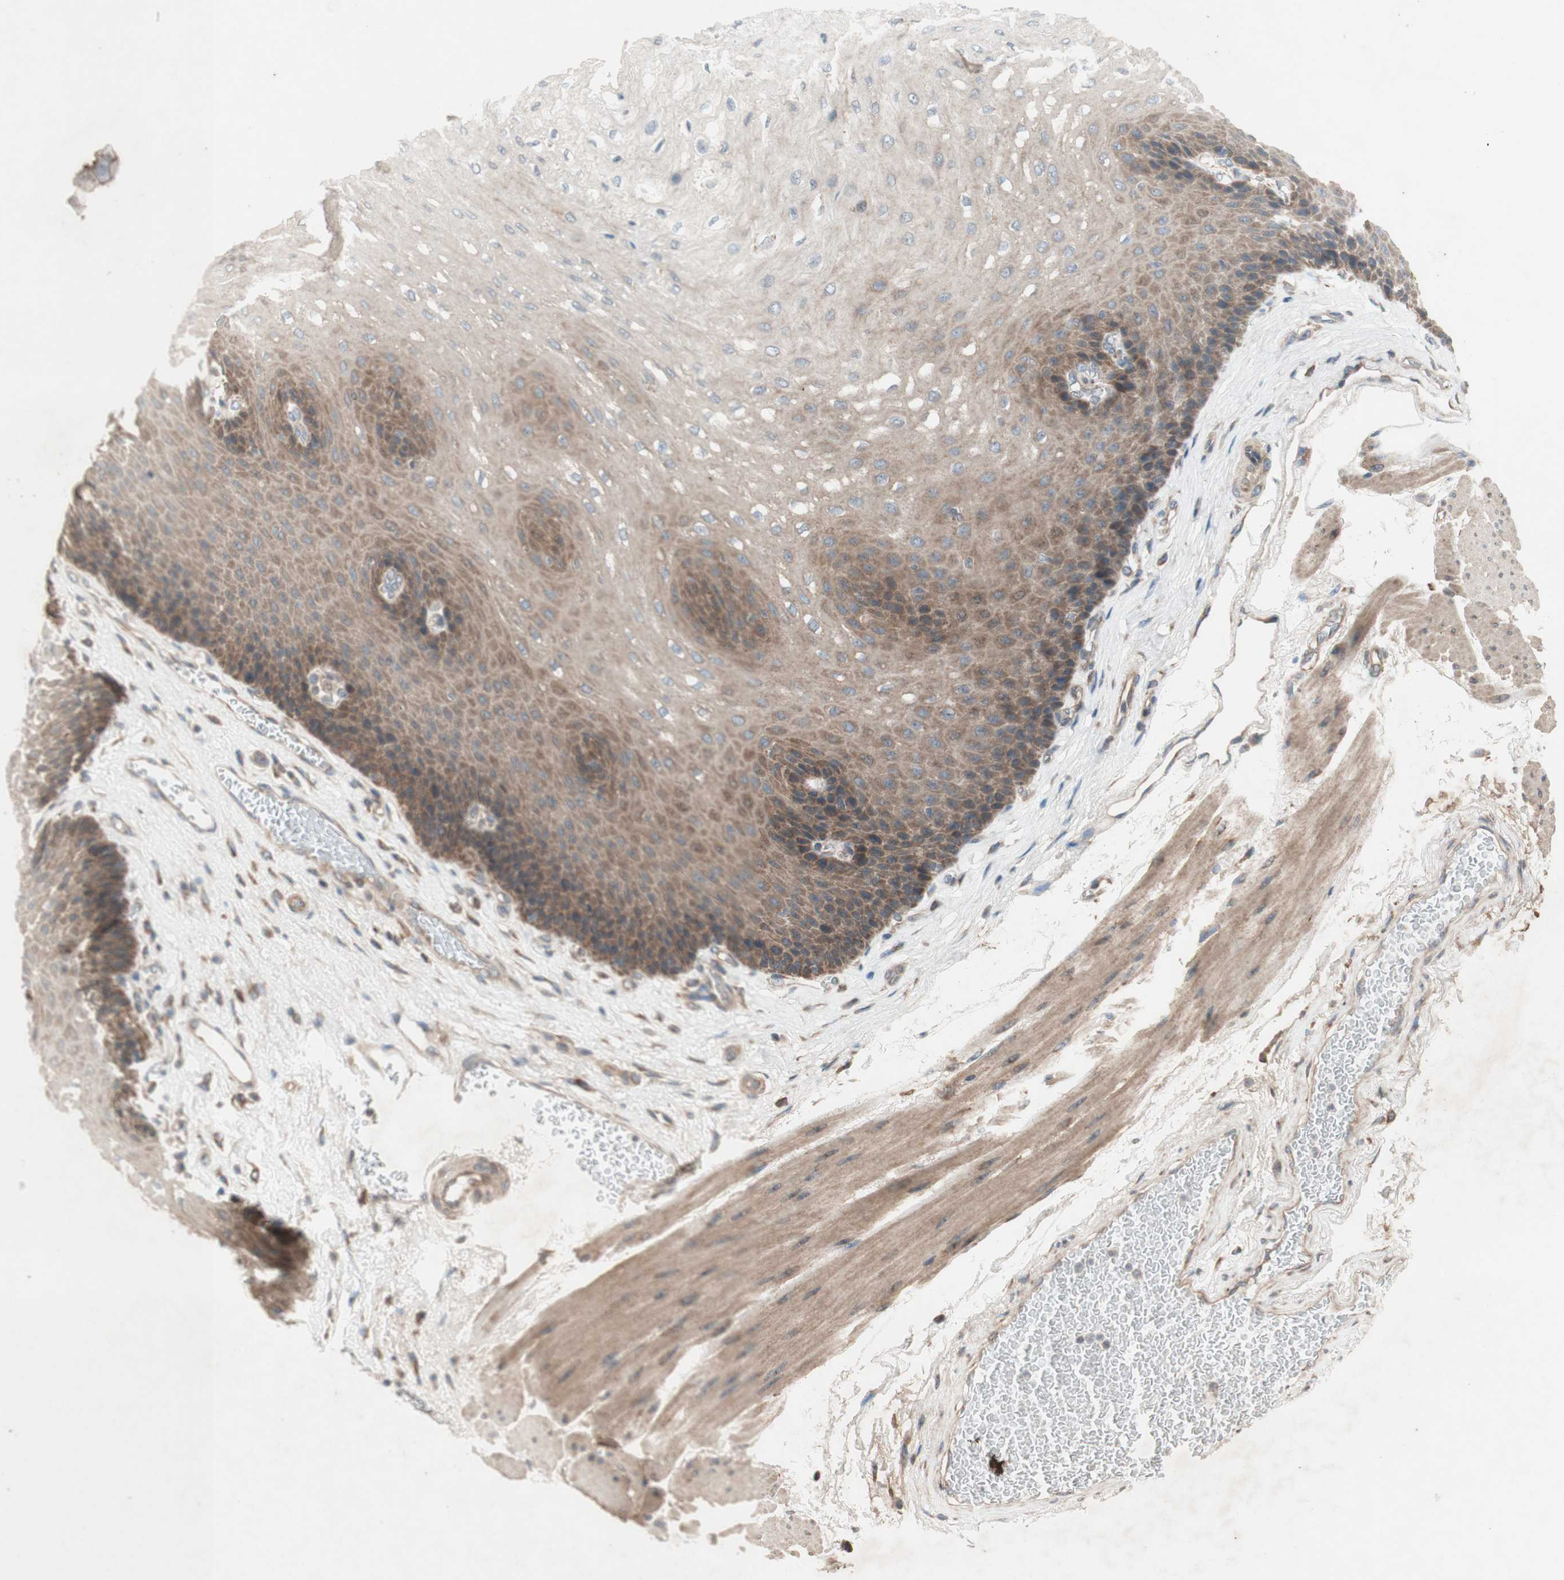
{"staining": {"intensity": "moderate", "quantity": ">75%", "location": "cytoplasmic/membranous"}, "tissue": "esophagus", "cell_type": "Squamous epithelial cells", "image_type": "normal", "snomed": [{"axis": "morphology", "description": "Normal tissue, NOS"}, {"axis": "topography", "description": "Esophagus"}], "caption": "DAB immunohistochemical staining of benign esophagus reveals moderate cytoplasmic/membranous protein expression in about >75% of squamous epithelial cells. (IHC, brightfield microscopy, high magnification).", "gene": "SOCS2", "patient": {"sex": "female", "age": 72}}